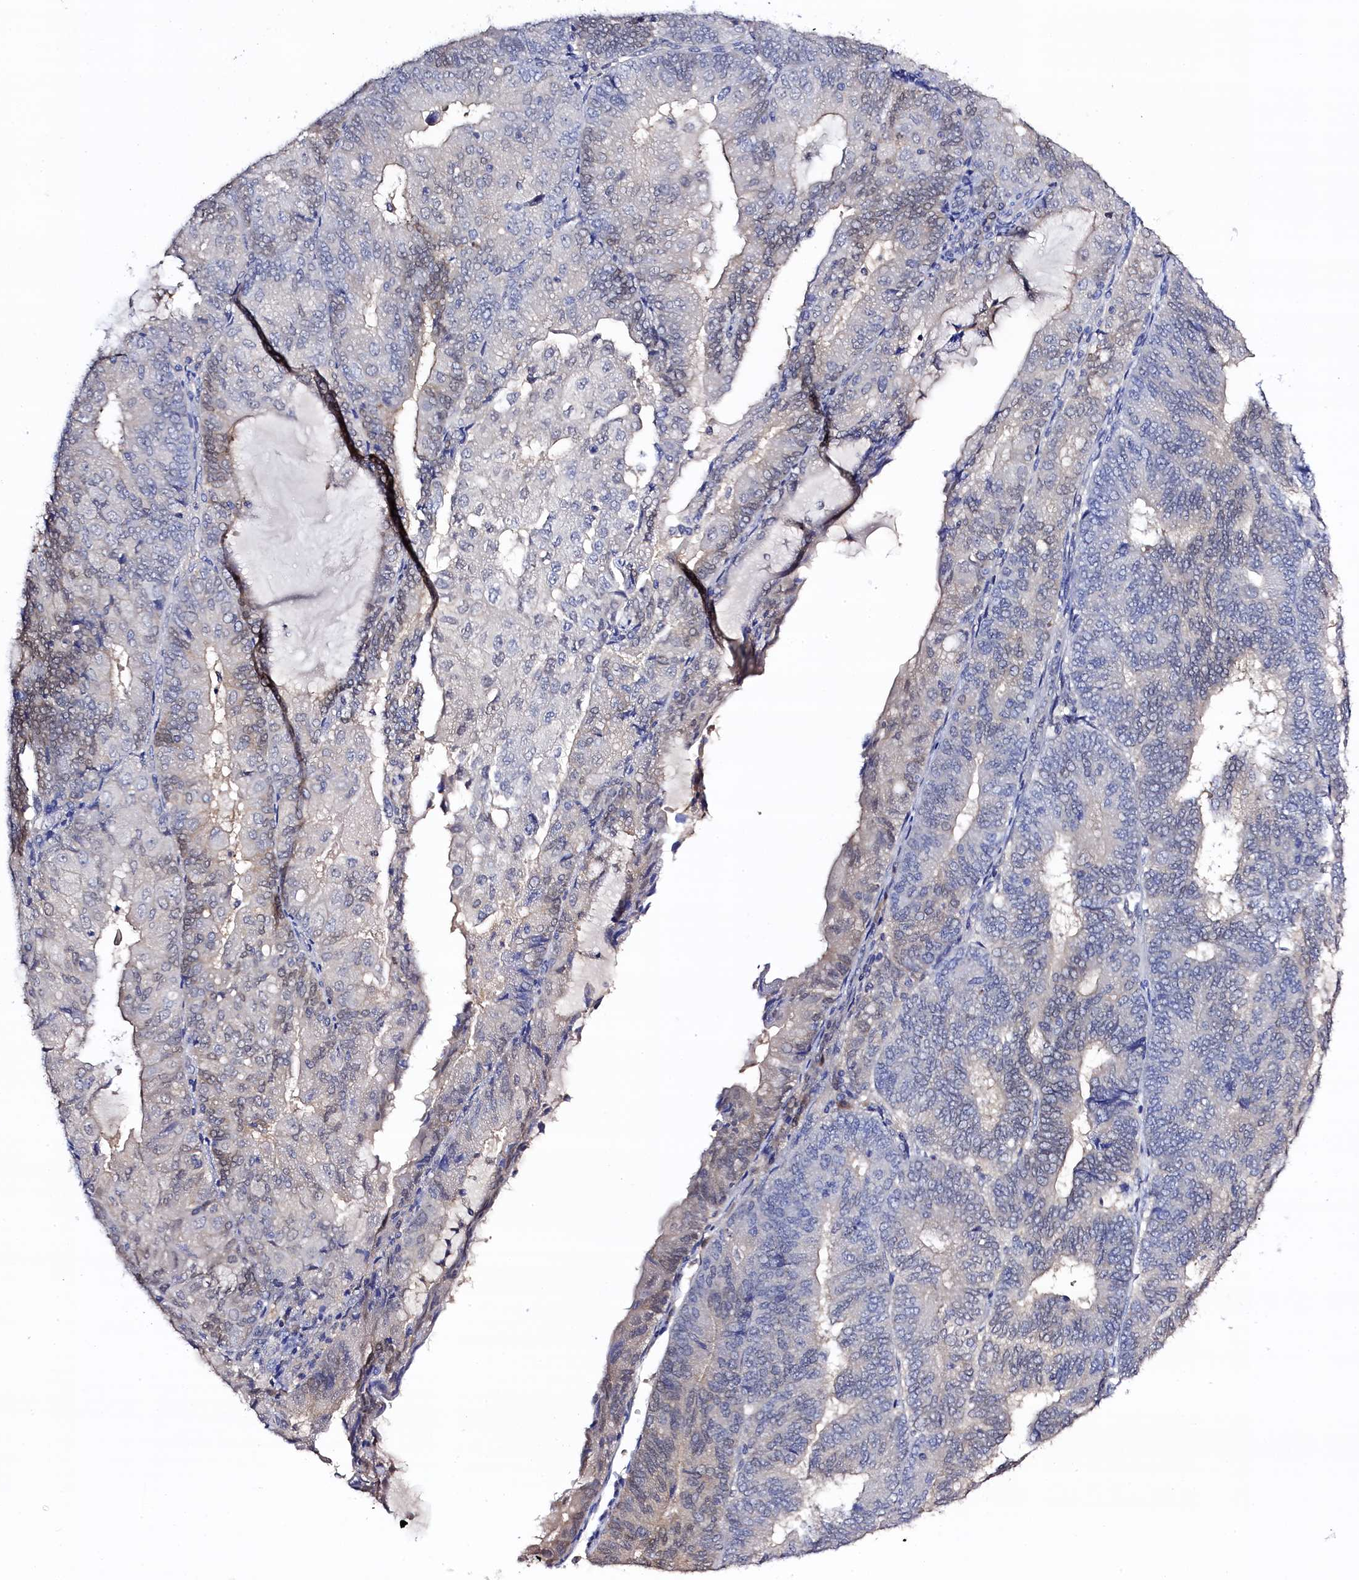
{"staining": {"intensity": "weak", "quantity": "<25%", "location": "nuclear"}, "tissue": "endometrial cancer", "cell_type": "Tumor cells", "image_type": "cancer", "snomed": [{"axis": "morphology", "description": "Adenocarcinoma, NOS"}, {"axis": "topography", "description": "Endometrium"}], "caption": "Immunohistochemical staining of adenocarcinoma (endometrial) reveals no significant positivity in tumor cells.", "gene": "C11orf54", "patient": {"sex": "female", "age": 81}}